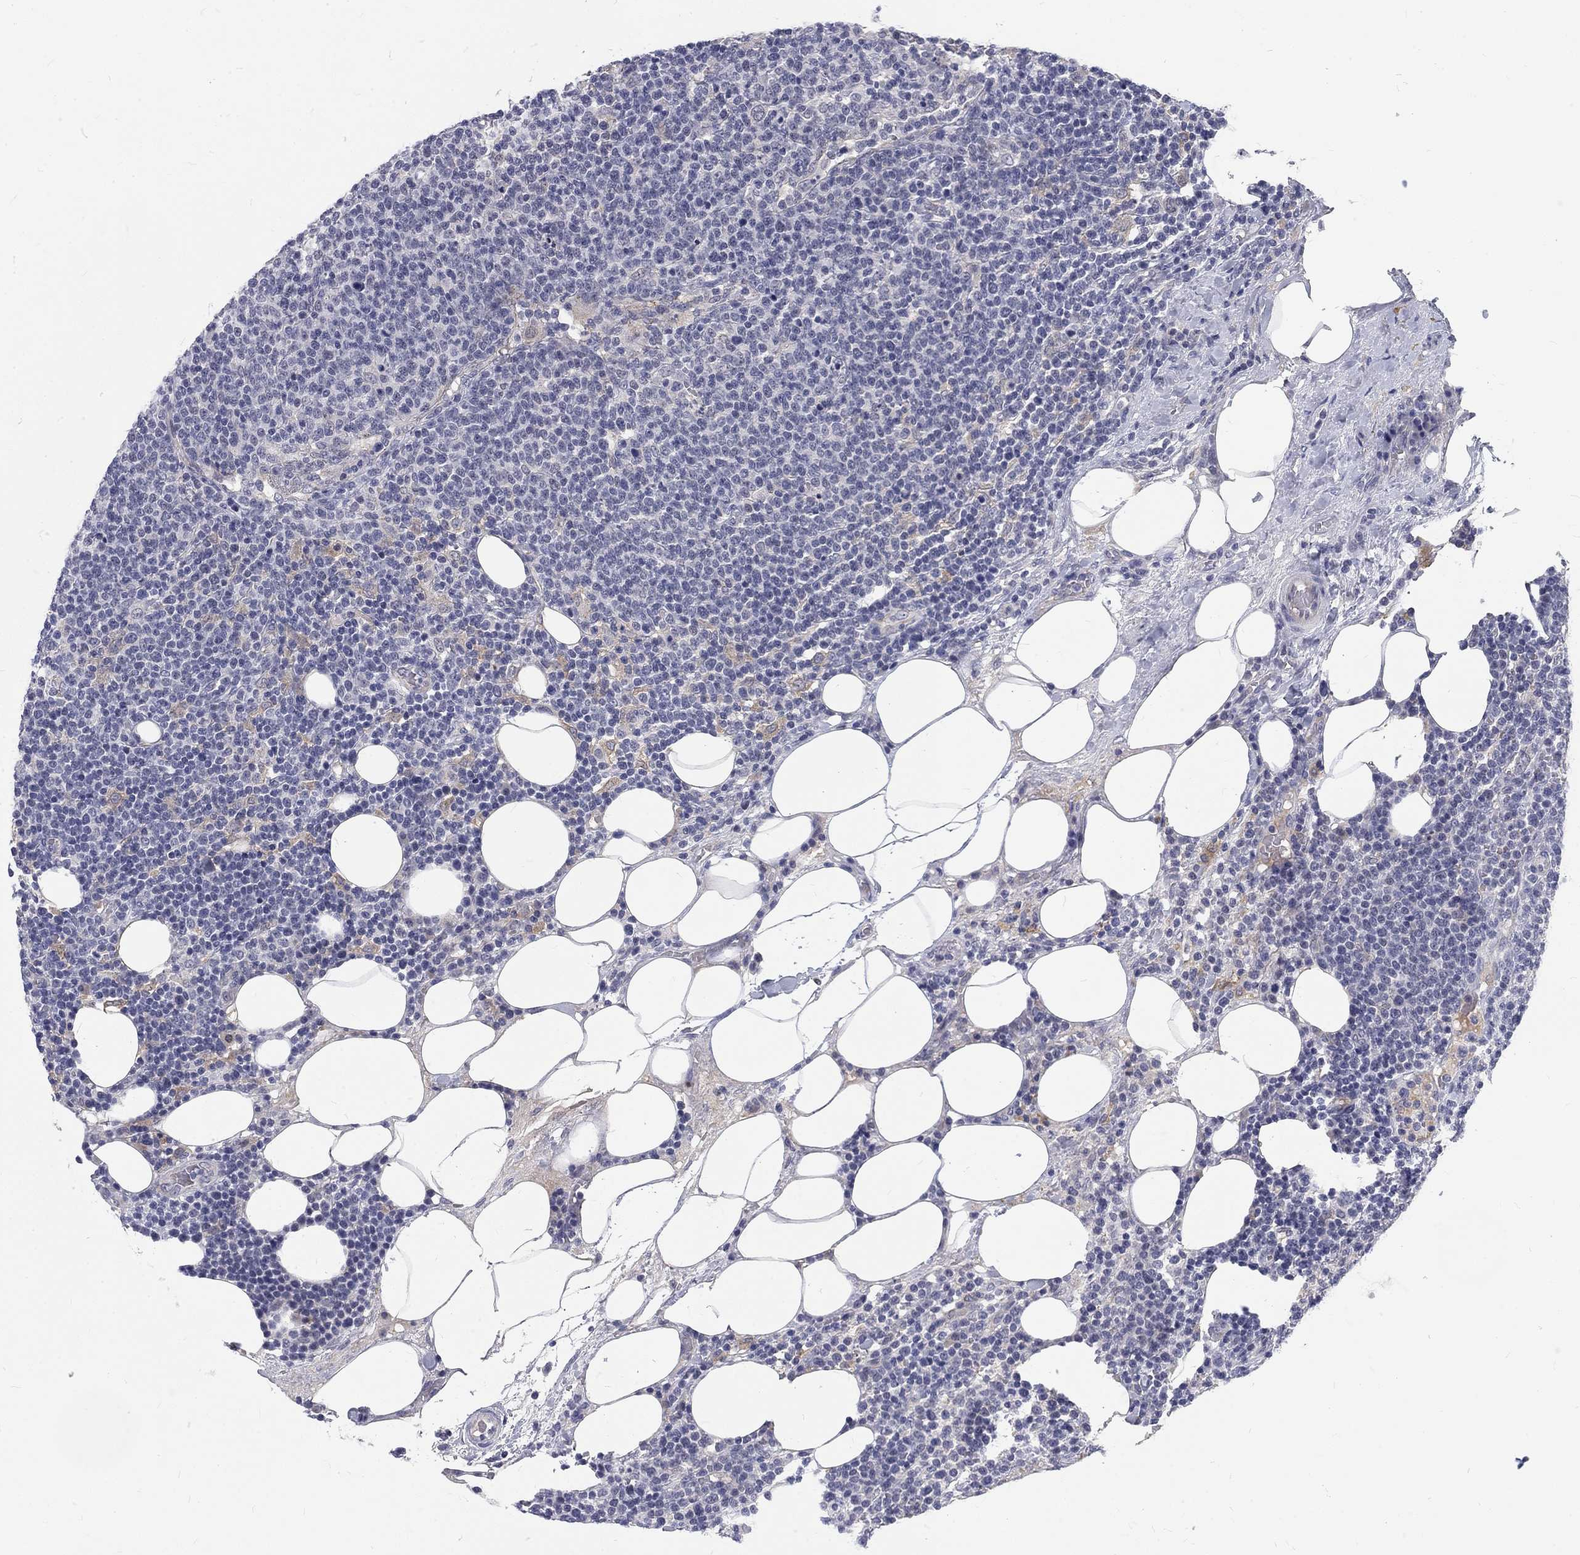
{"staining": {"intensity": "negative", "quantity": "none", "location": "none"}, "tissue": "lymphoma", "cell_type": "Tumor cells", "image_type": "cancer", "snomed": [{"axis": "morphology", "description": "Malignant lymphoma, non-Hodgkin's type, High grade"}, {"axis": "topography", "description": "Lymph node"}], "caption": "Immunohistochemical staining of high-grade malignant lymphoma, non-Hodgkin's type displays no significant positivity in tumor cells.", "gene": "PHKA1", "patient": {"sex": "male", "age": 61}}